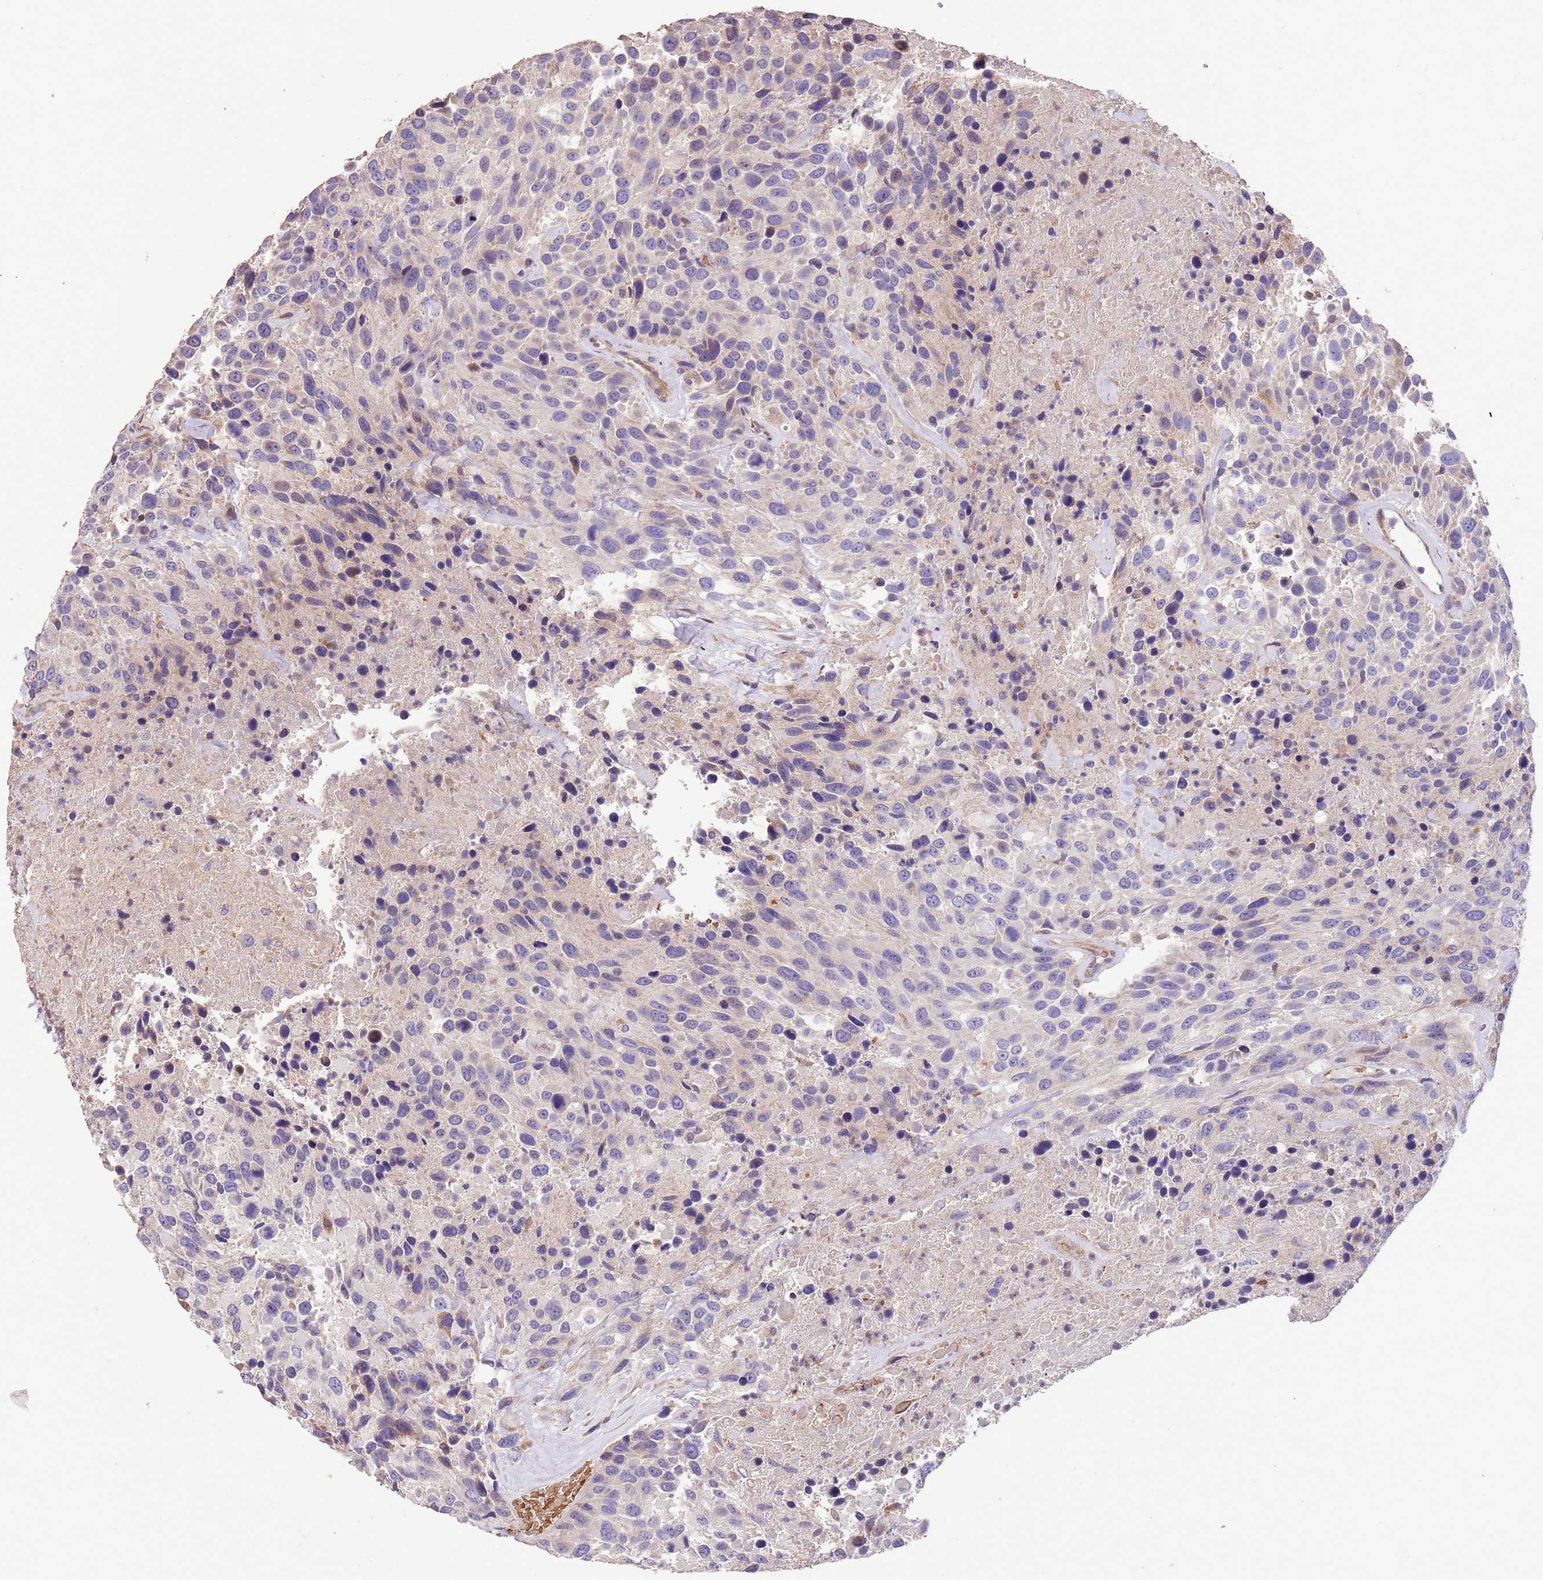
{"staining": {"intensity": "negative", "quantity": "none", "location": "none"}, "tissue": "urothelial cancer", "cell_type": "Tumor cells", "image_type": "cancer", "snomed": [{"axis": "morphology", "description": "Urothelial carcinoma, High grade"}, {"axis": "topography", "description": "Urinary bladder"}], "caption": "This is an immunohistochemistry (IHC) image of human urothelial cancer. There is no staining in tumor cells.", "gene": "PIGA", "patient": {"sex": "female", "age": 70}}